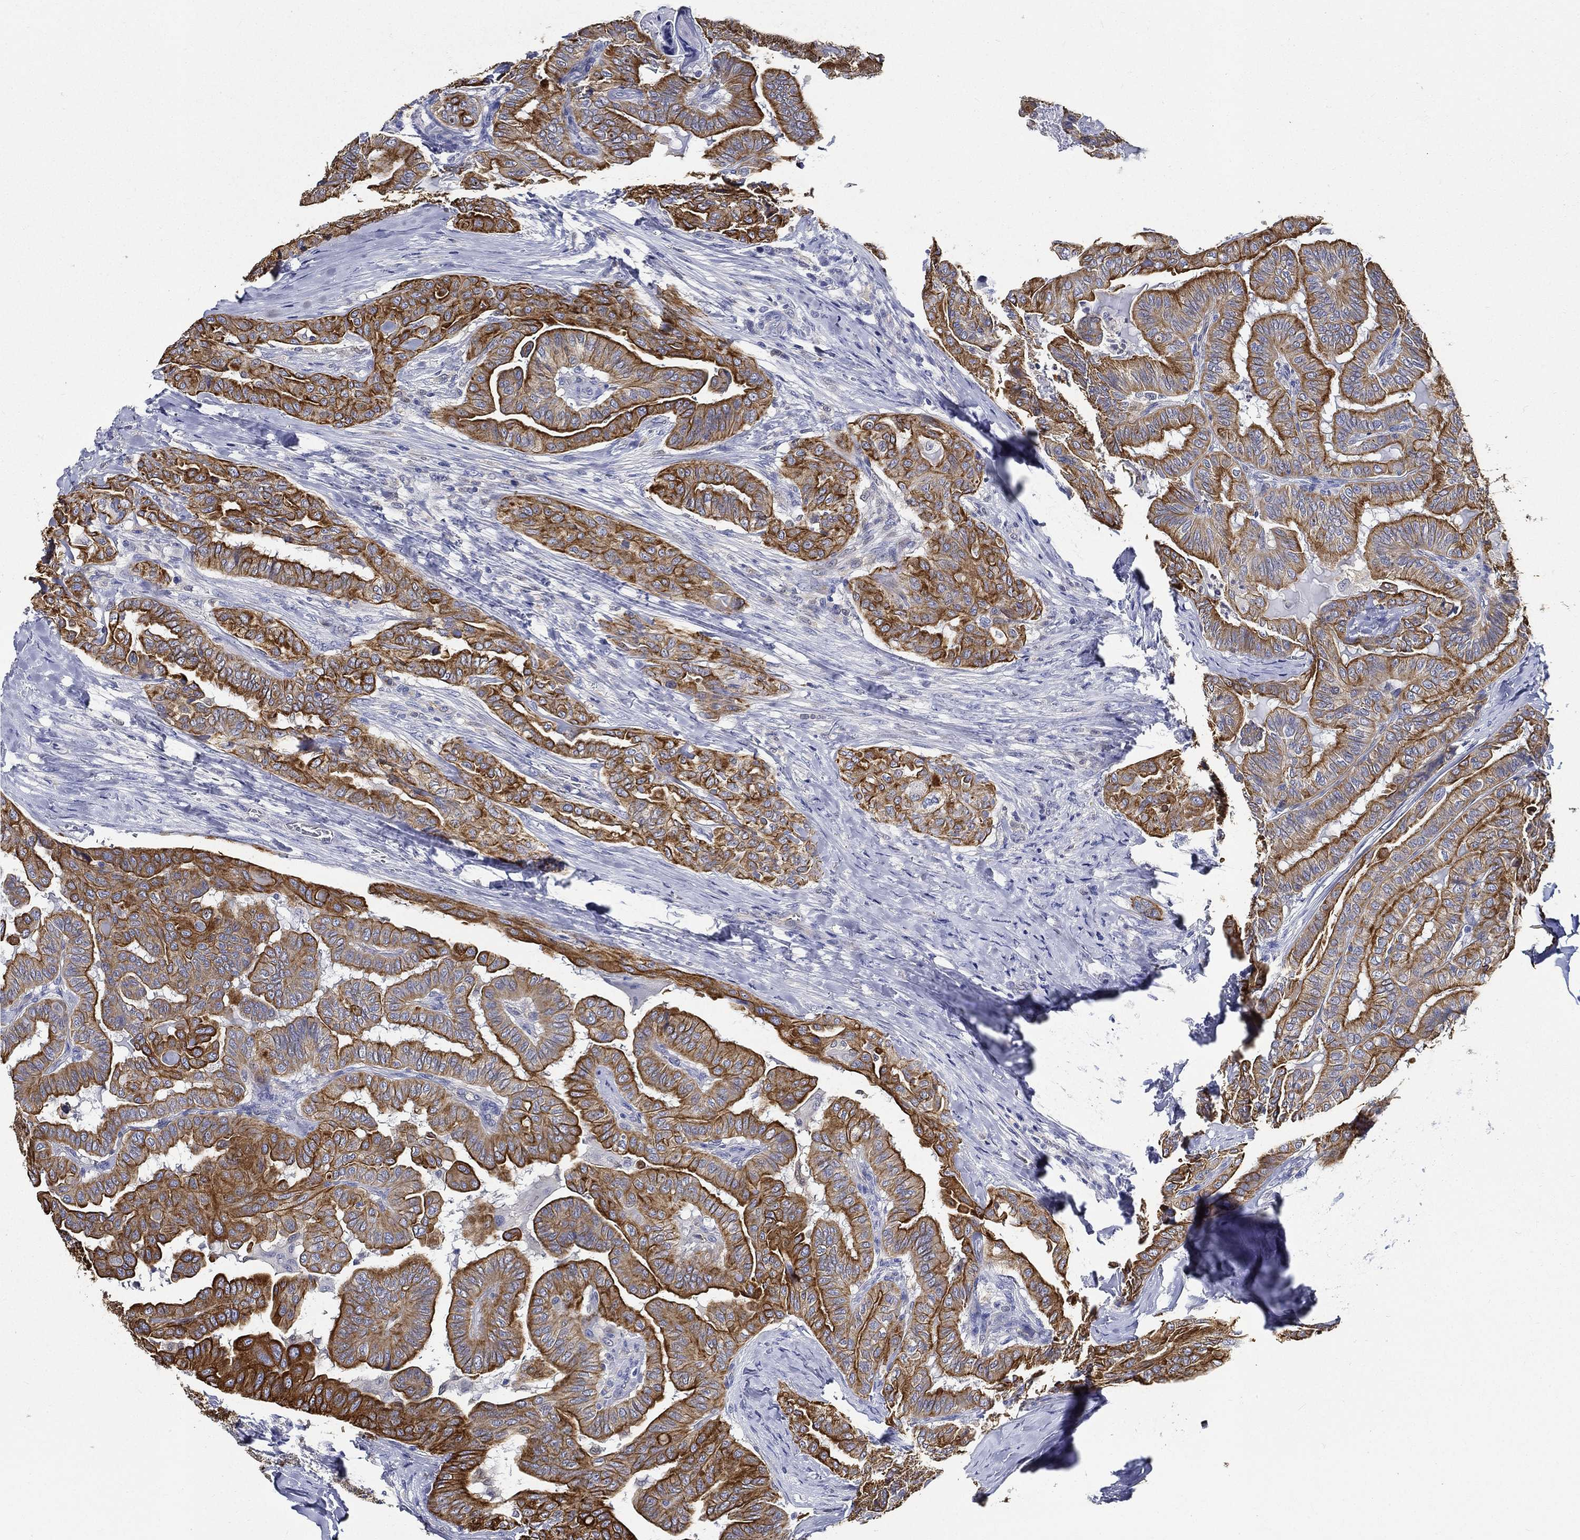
{"staining": {"intensity": "strong", "quantity": ">75%", "location": "cytoplasmic/membranous"}, "tissue": "thyroid cancer", "cell_type": "Tumor cells", "image_type": "cancer", "snomed": [{"axis": "morphology", "description": "Papillary adenocarcinoma, NOS"}, {"axis": "topography", "description": "Thyroid gland"}], "caption": "A histopathology image showing strong cytoplasmic/membranous expression in approximately >75% of tumor cells in papillary adenocarcinoma (thyroid), as visualized by brown immunohistochemical staining.", "gene": "NEDD9", "patient": {"sex": "female", "age": 68}}